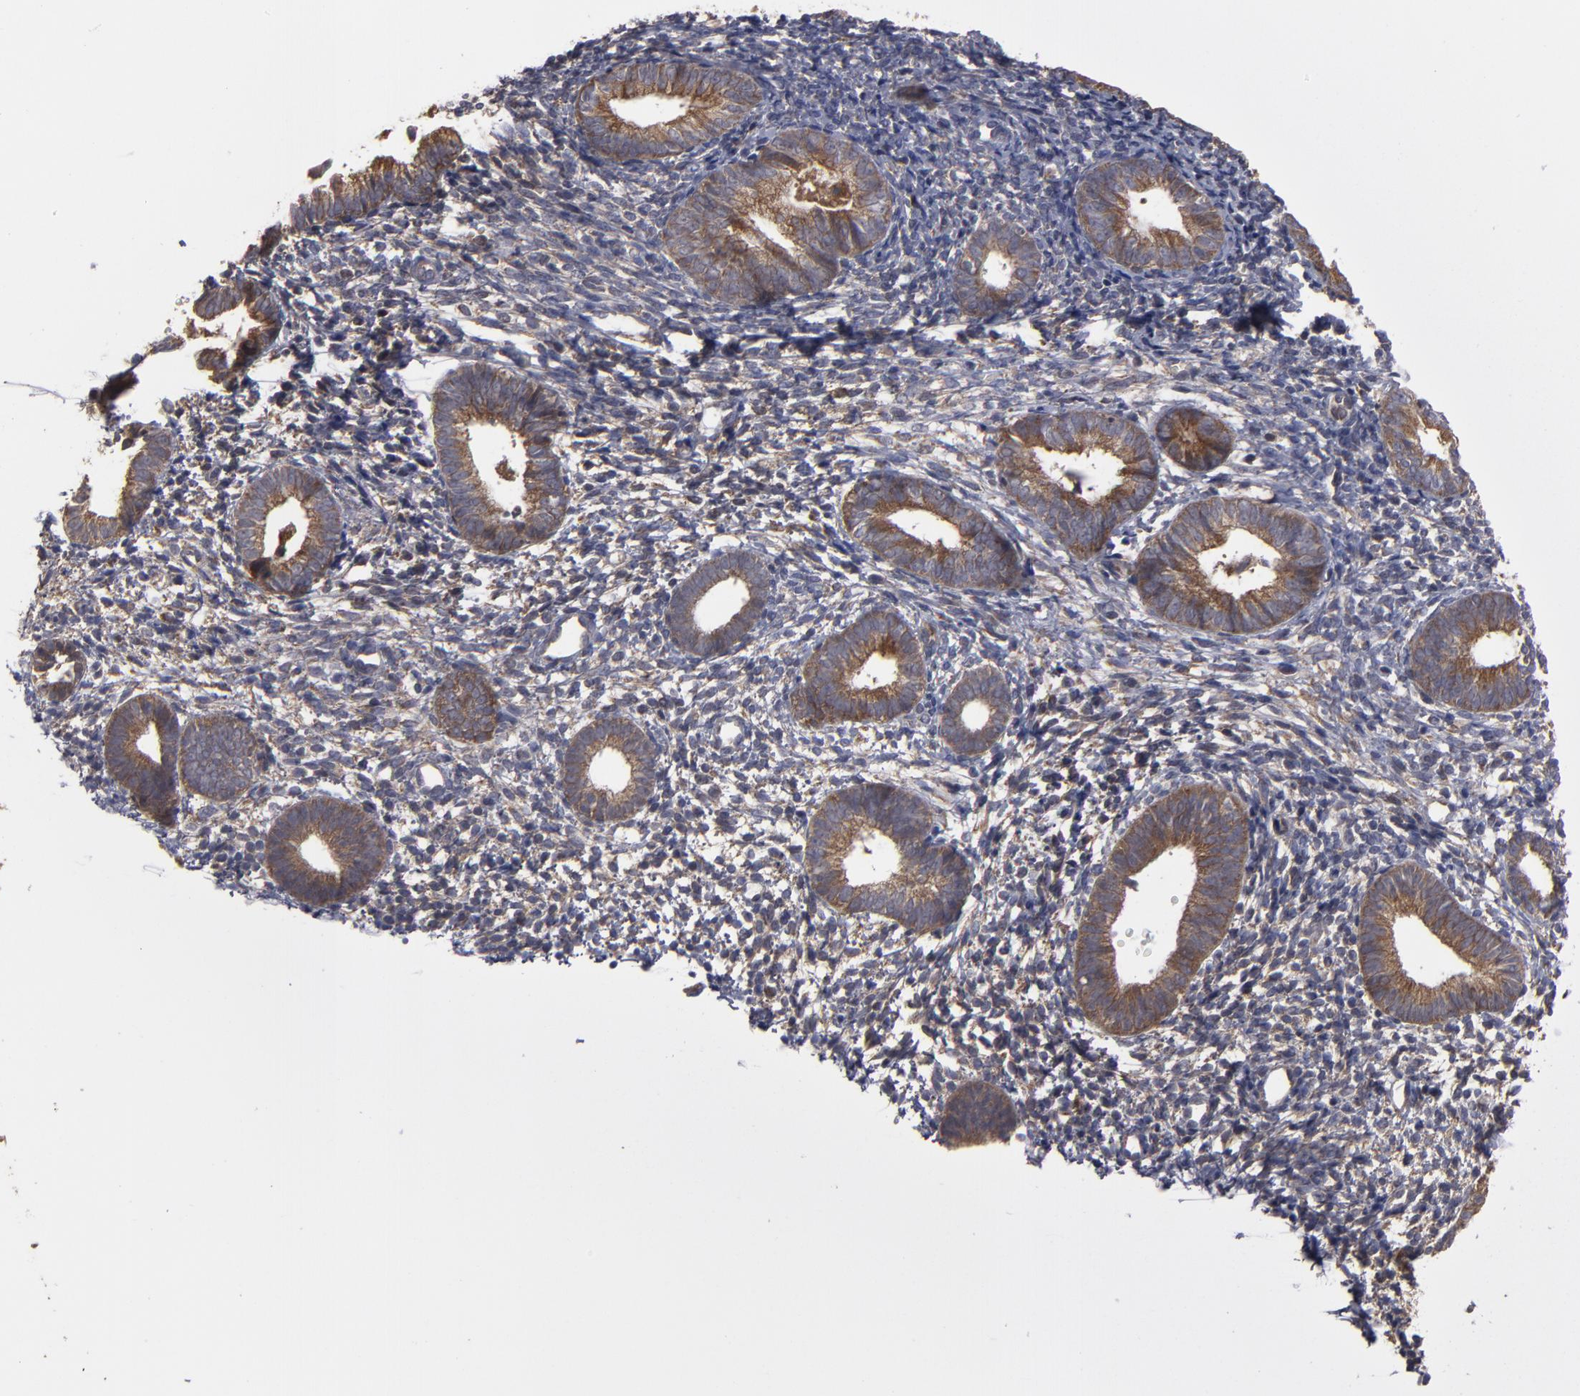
{"staining": {"intensity": "weak", "quantity": ">75%", "location": "cytoplasmic/membranous"}, "tissue": "endometrium", "cell_type": "Cells in endometrial stroma", "image_type": "normal", "snomed": [{"axis": "morphology", "description": "Normal tissue, NOS"}, {"axis": "topography", "description": "Smooth muscle"}, {"axis": "topography", "description": "Endometrium"}], "caption": "Protein expression by immunohistochemistry (IHC) demonstrates weak cytoplasmic/membranous expression in about >75% of cells in endometrial stroma in unremarkable endometrium. Using DAB (brown) and hematoxylin (blue) stains, captured at high magnification using brightfield microscopy.", "gene": "SND1", "patient": {"sex": "female", "age": 57}}